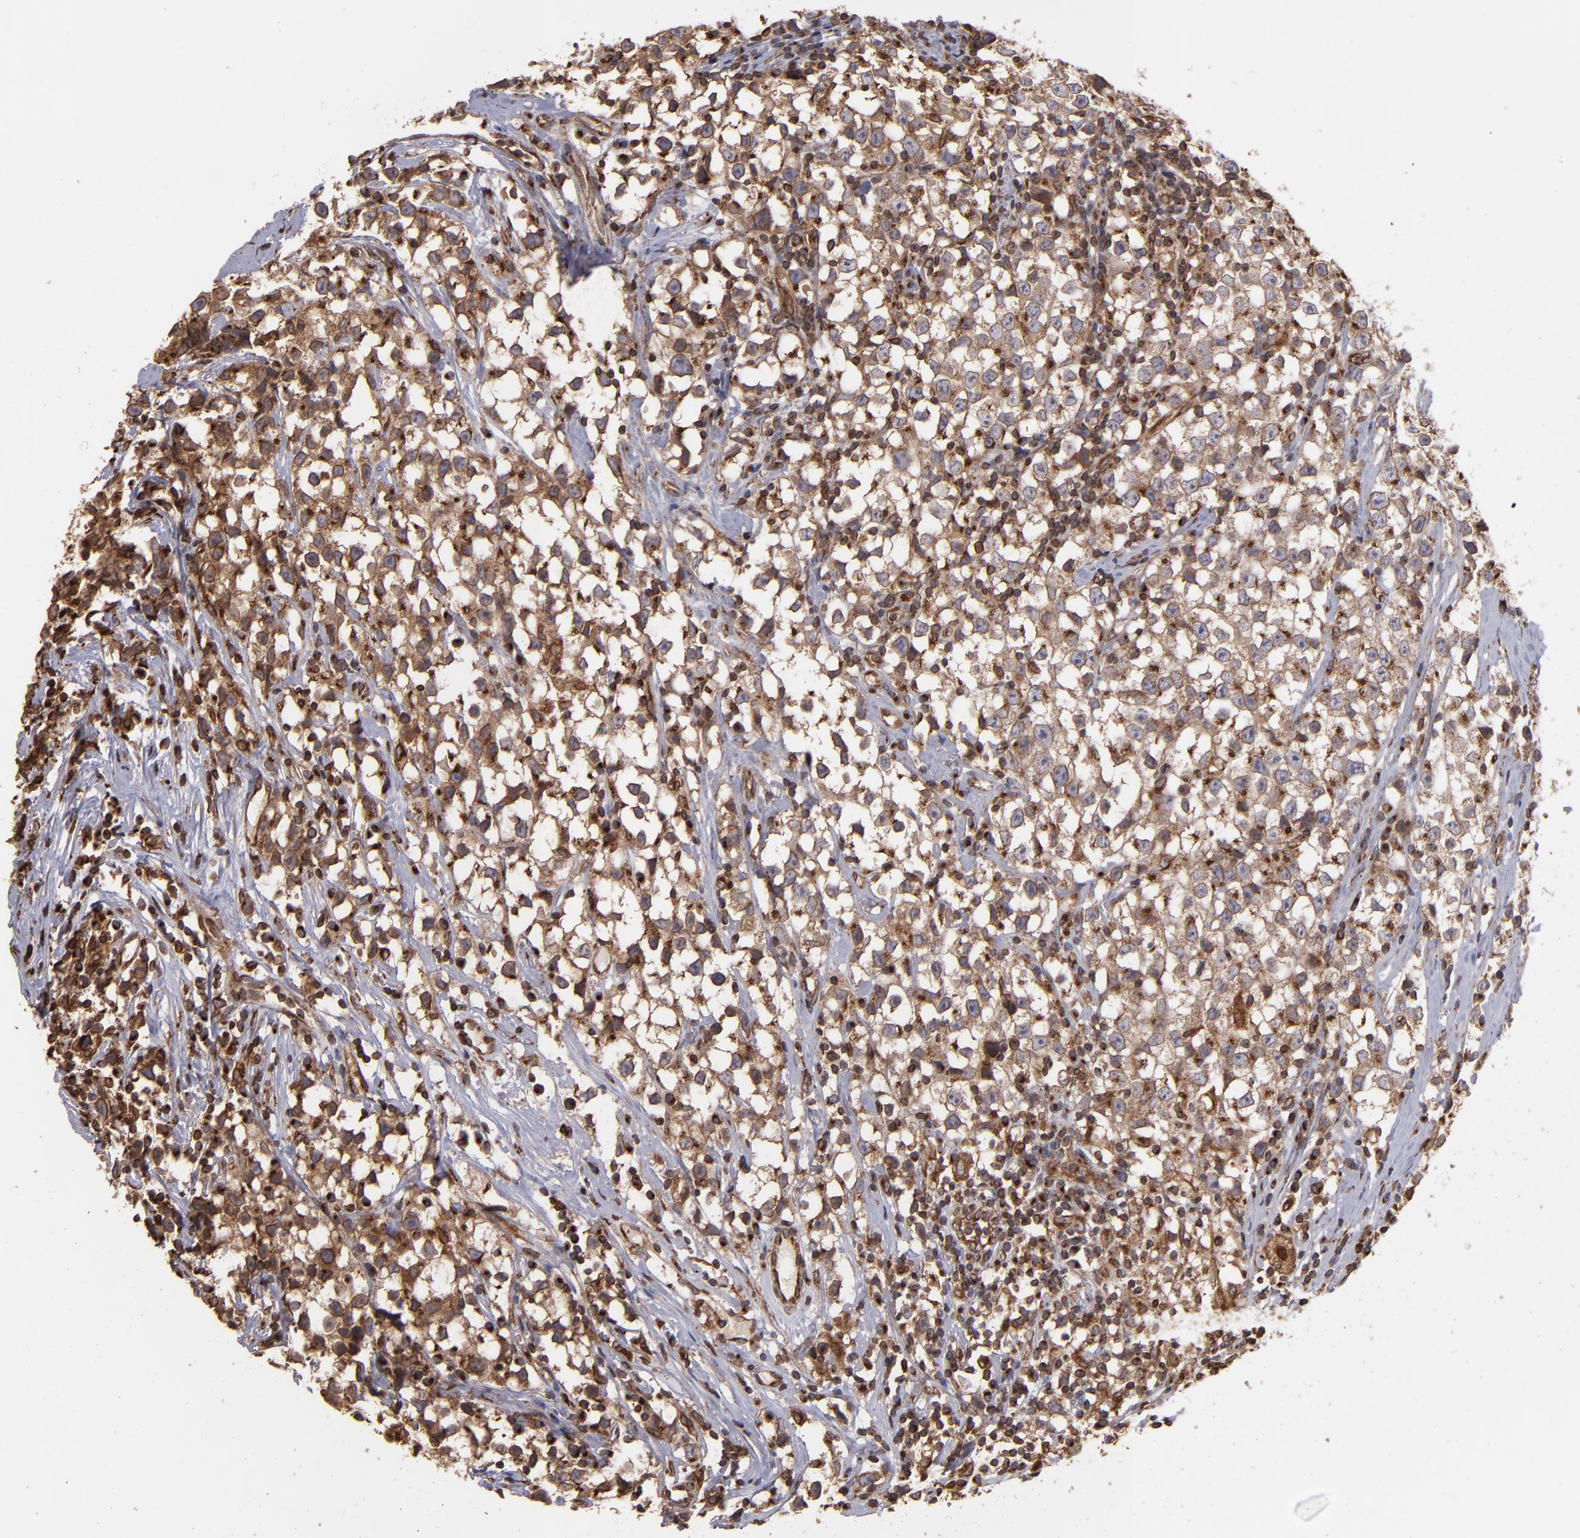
{"staining": {"intensity": "strong", "quantity": ">75%", "location": "cytoplasmic/membranous"}, "tissue": "testis cancer", "cell_type": "Tumor cells", "image_type": "cancer", "snomed": [{"axis": "morphology", "description": "Seminoma, NOS"}, {"axis": "topography", "description": "Testis"}], "caption": "Brown immunohistochemical staining in human testis cancer (seminoma) displays strong cytoplasmic/membranous positivity in approximately >75% of tumor cells. (IHC, brightfield microscopy, high magnification).", "gene": "TRIP11", "patient": {"sex": "male", "age": 35}}